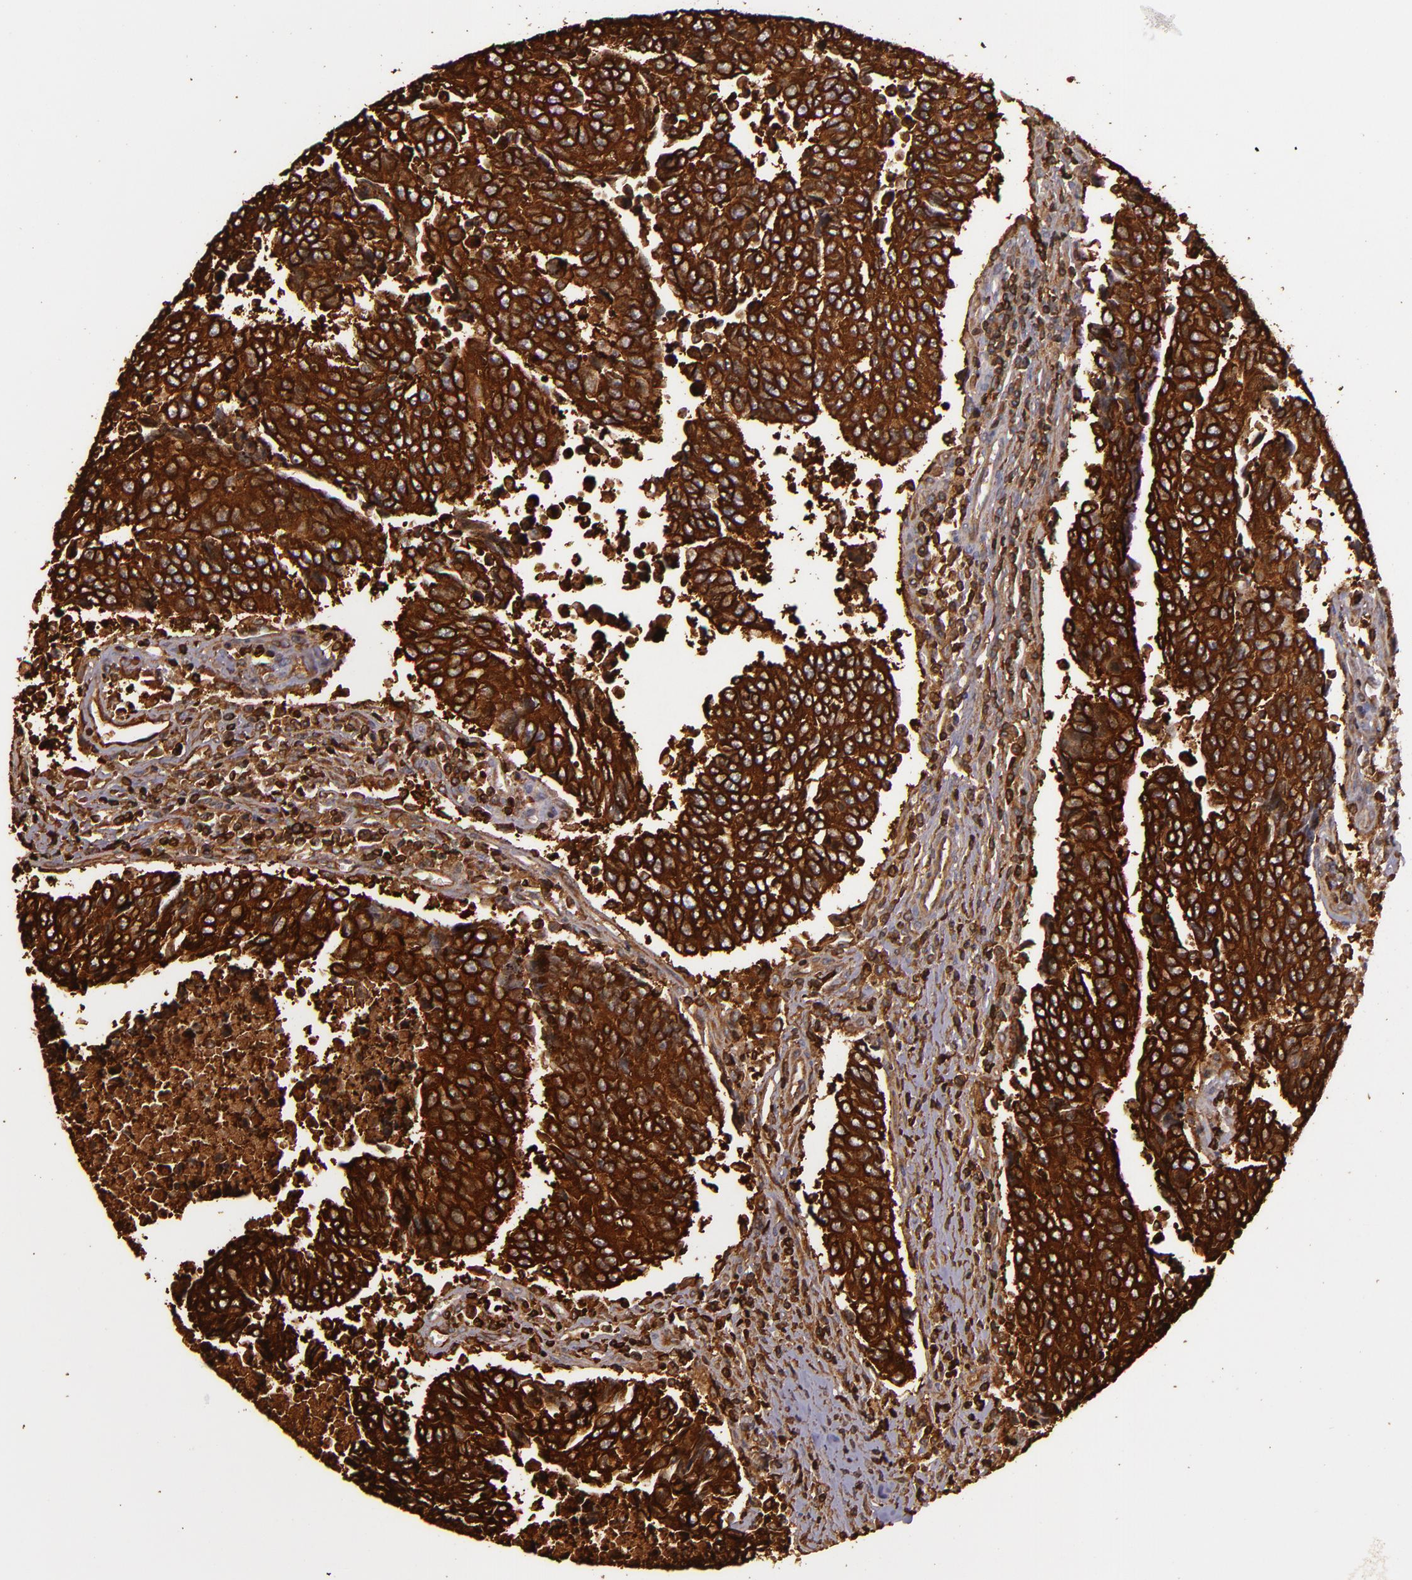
{"staining": {"intensity": "strong", "quantity": ">75%", "location": "cytoplasmic/membranous"}, "tissue": "urothelial cancer", "cell_type": "Tumor cells", "image_type": "cancer", "snomed": [{"axis": "morphology", "description": "Urothelial carcinoma, High grade"}, {"axis": "topography", "description": "Urinary bladder"}], "caption": "Immunohistochemical staining of human urothelial cancer demonstrates strong cytoplasmic/membranous protein positivity in about >75% of tumor cells.", "gene": "SLC9A3R1", "patient": {"sex": "male", "age": 86}}